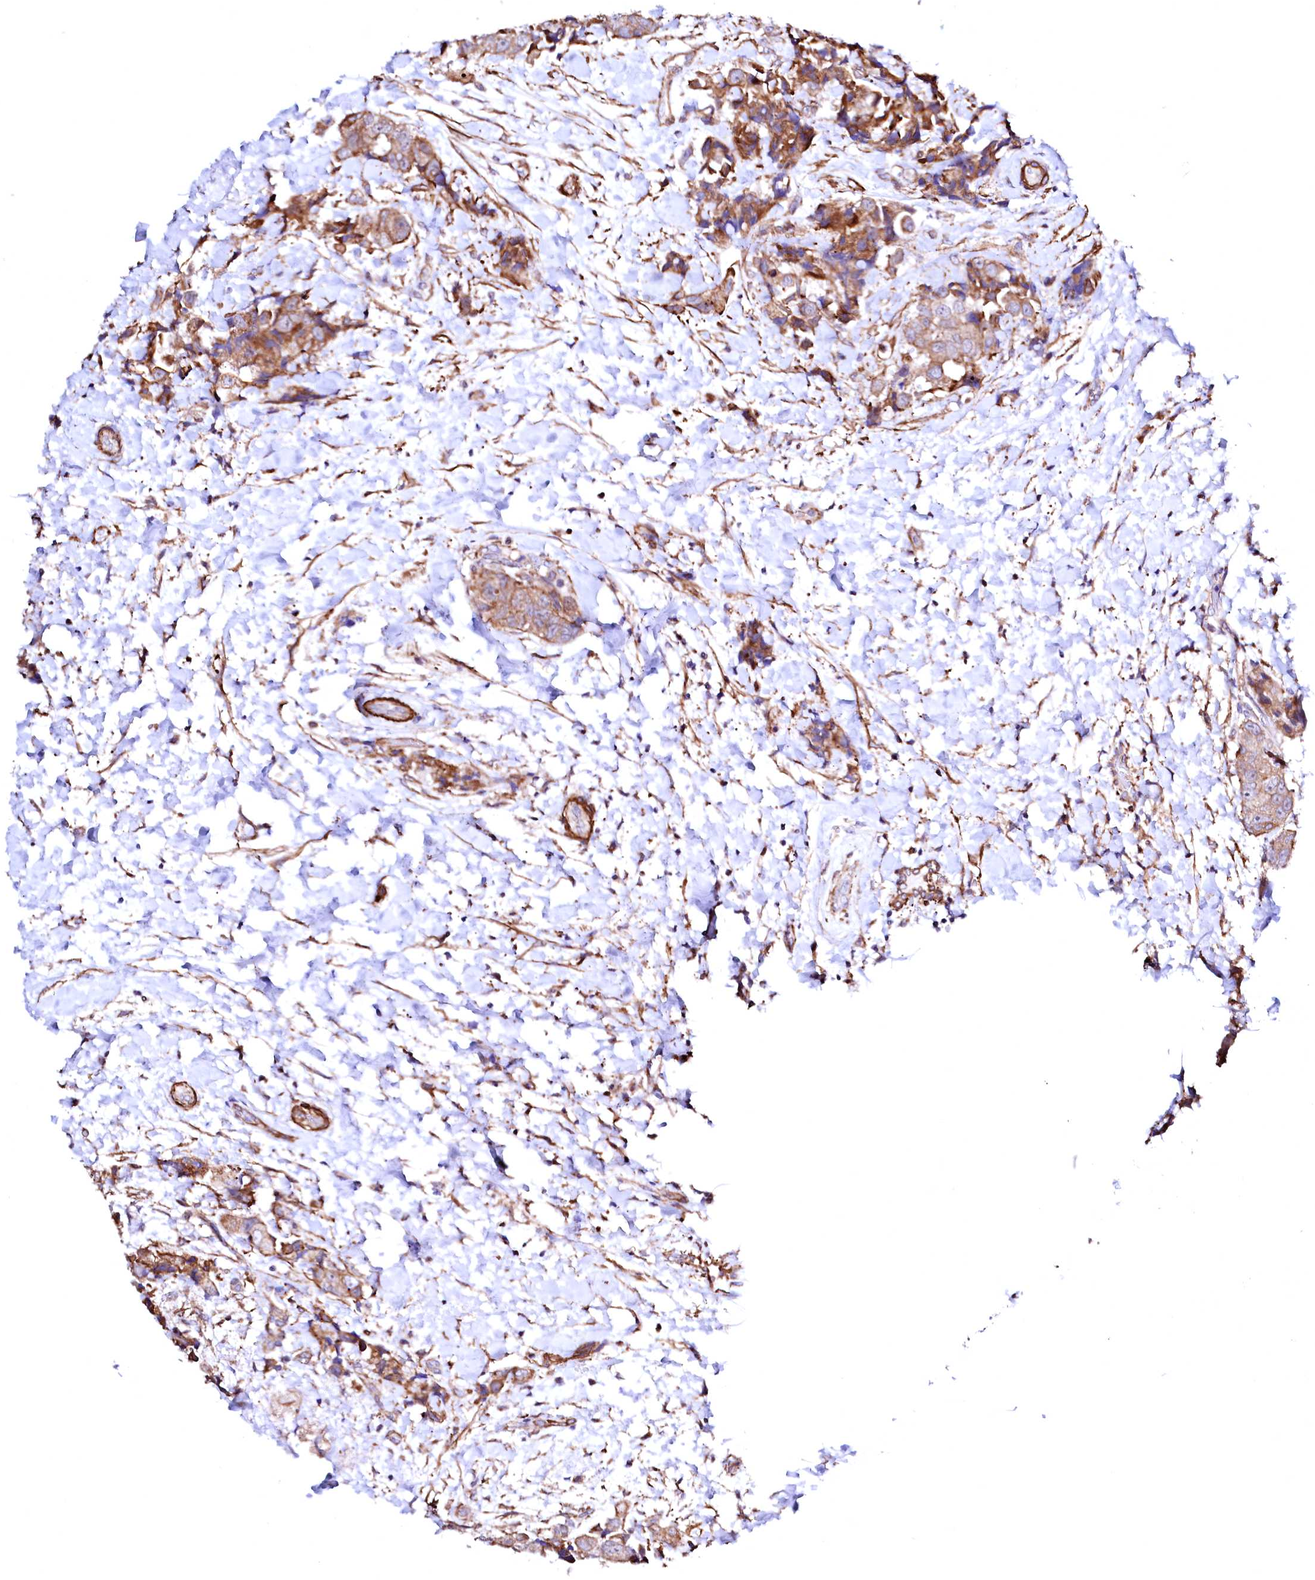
{"staining": {"intensity": "moderate", "quantity": ">75%", "location": "cytoplasmic/membranous"}, "tissue": "breast cancer", "cell_type": "Tumor cells", "image_type": "cancer", "snomed": [{"axis": "morphology", "description": "Normal tissue, NOS"}, {"axis": "morphology", "description": "Duct carcinoma"}, {"axis": "topography", "description": "Breast"}], "caption": "Immunohistochemical staining of breast invasive ductal carcinoma demonstrates moderate cytoplasmic/membranous protein expression in approximately >75% of tumor cells. Using DAB (3,3'-diaminobenzidine) (brown) and hematoxylin (blue) stains, captured at high magnification using brightfield microscopy.", "gene": "GPR176", "patient": {"sex": "female", "age": 62}}